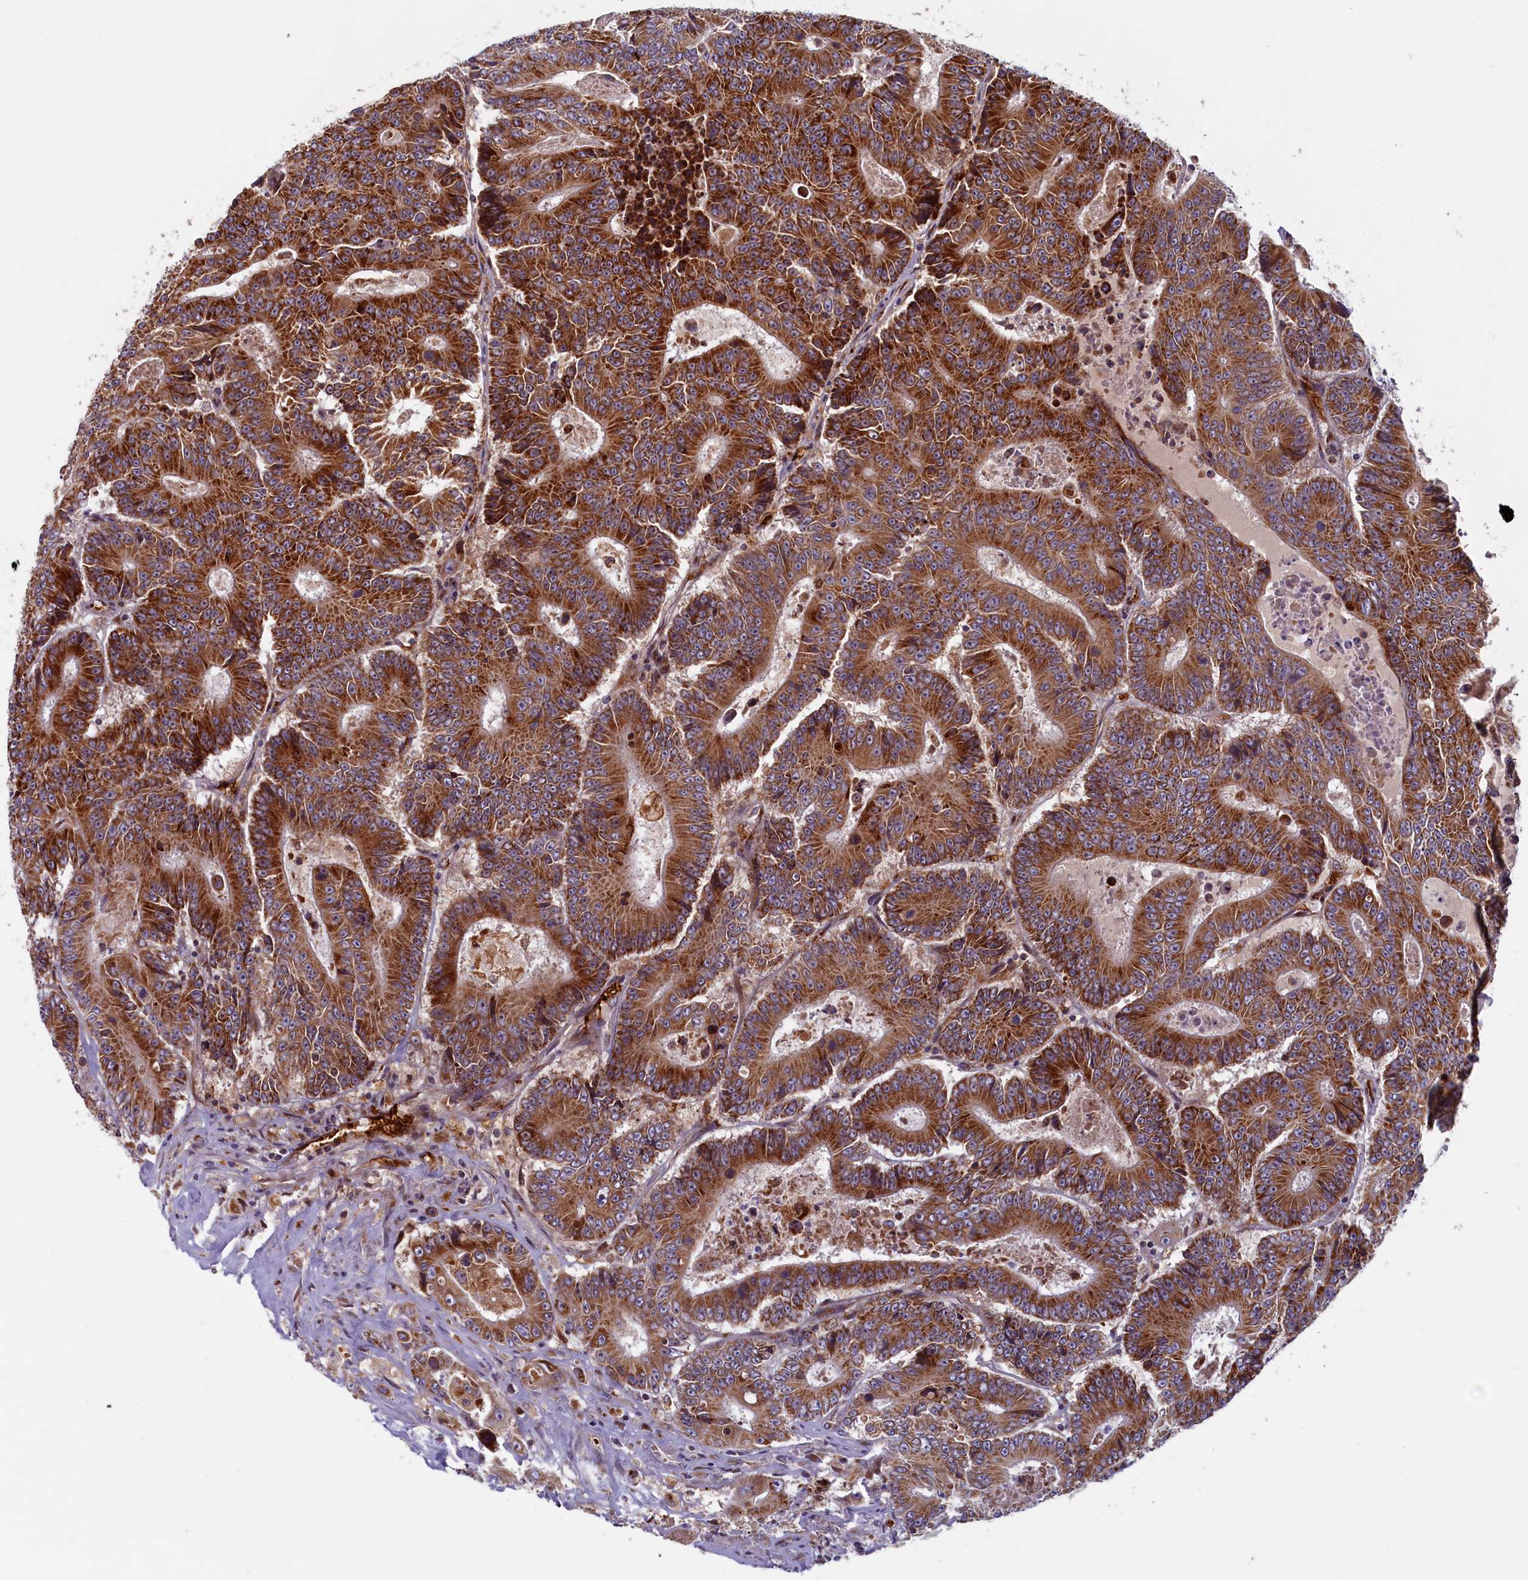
{"staining": {"intensity": "strong", "quantity": ">75%", "location": "cytoplasmic/membranous"}, "tissue": "colorectal cancer", "cell_type": "Tumor cells", "image_type": "cancer", "snomed": [{"axis": "morphology", "description": "Adenocarcinoma, NOS"}, {"axis": "topography", "description": "Colon"}], "caption": "Protein staining demonstrates strong cytoplasmic/membranous expression in about >75% of tumor cells in colorectal adenocarcinoma. Using DAB (brown) and hematoxylin (blue) stains, captured at high magnification using brightfield microscopy.", "gene": "BLVRB", "patient": {"sex": "male", "age": 83}}